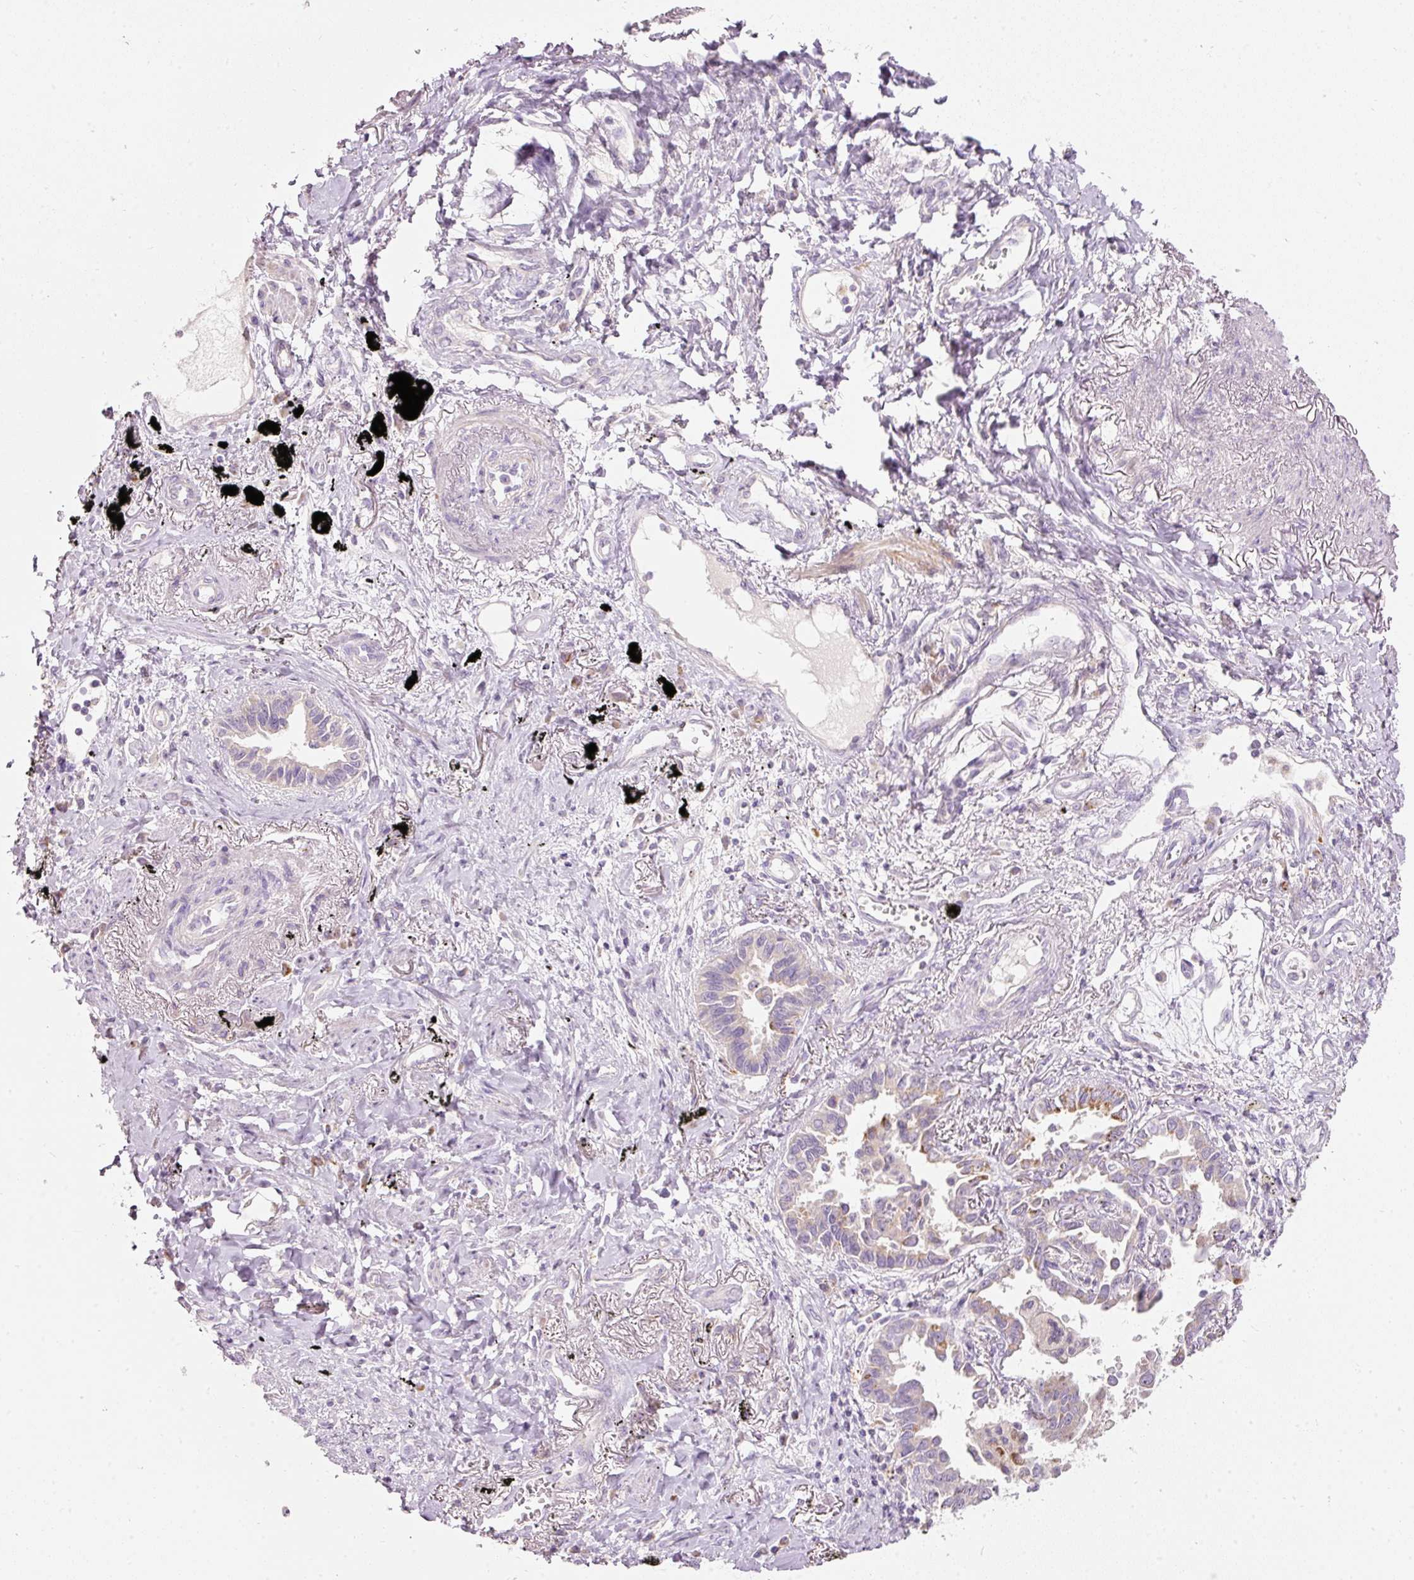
{"staining": {"intensity": "strong", "quantity": "<25%", "location": "cytoplasmic/membranous"}, "tissue": "lung cancer", "cell_type": "Tumor cells", "image_type": "cancer", "snomed": [{"axis": "morphology", "description": "Adenocarcinoma, NOS"}, {"axis": "topography", "description": "Lung"}], "caption": "This is an image of IHC staining of lung cancer, which shows strong expression in the cytoplasmic/membranous of tumor cells.", "gene": "MTHFD2", "patient": {"sex": "male", "age": 67}}